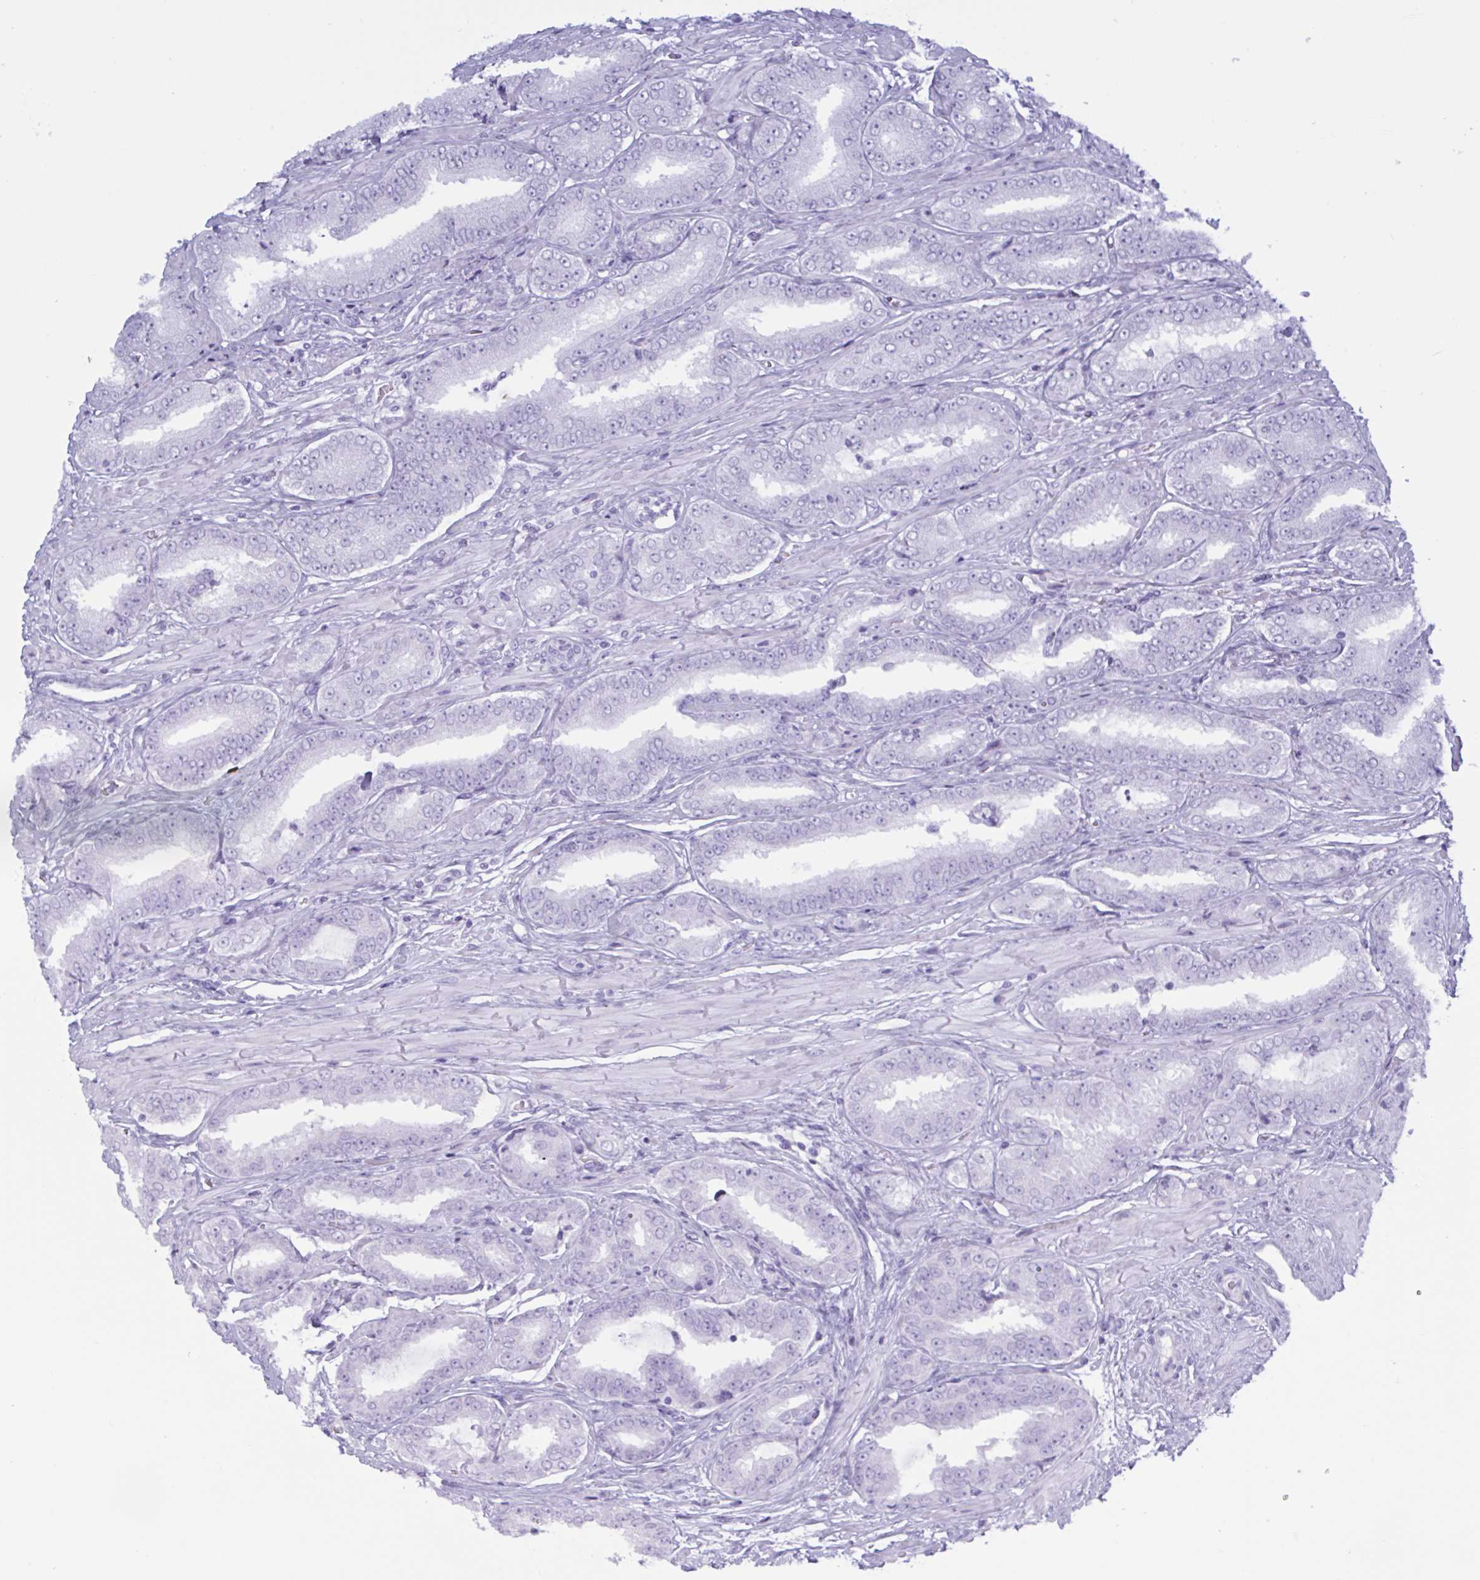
{"staining": {"intensity": "negative", "quantity": "none", "location": "none"}, "tissue": "prostate cancer", "cell_type": "Tumor cells", "image_type": "cancer", "snomed": [{"axis": "morphology", "description": "Adenocarcinoma, High grade"}, {"axis": "topography", "description": "Prostate"}], "caption": "Tumor cells are negative for protein expression in human prostate cancer (high-grade adenocarcinoma).", "gene": "MRGPRG", "patient": {"sex": "male", "age": 72}}